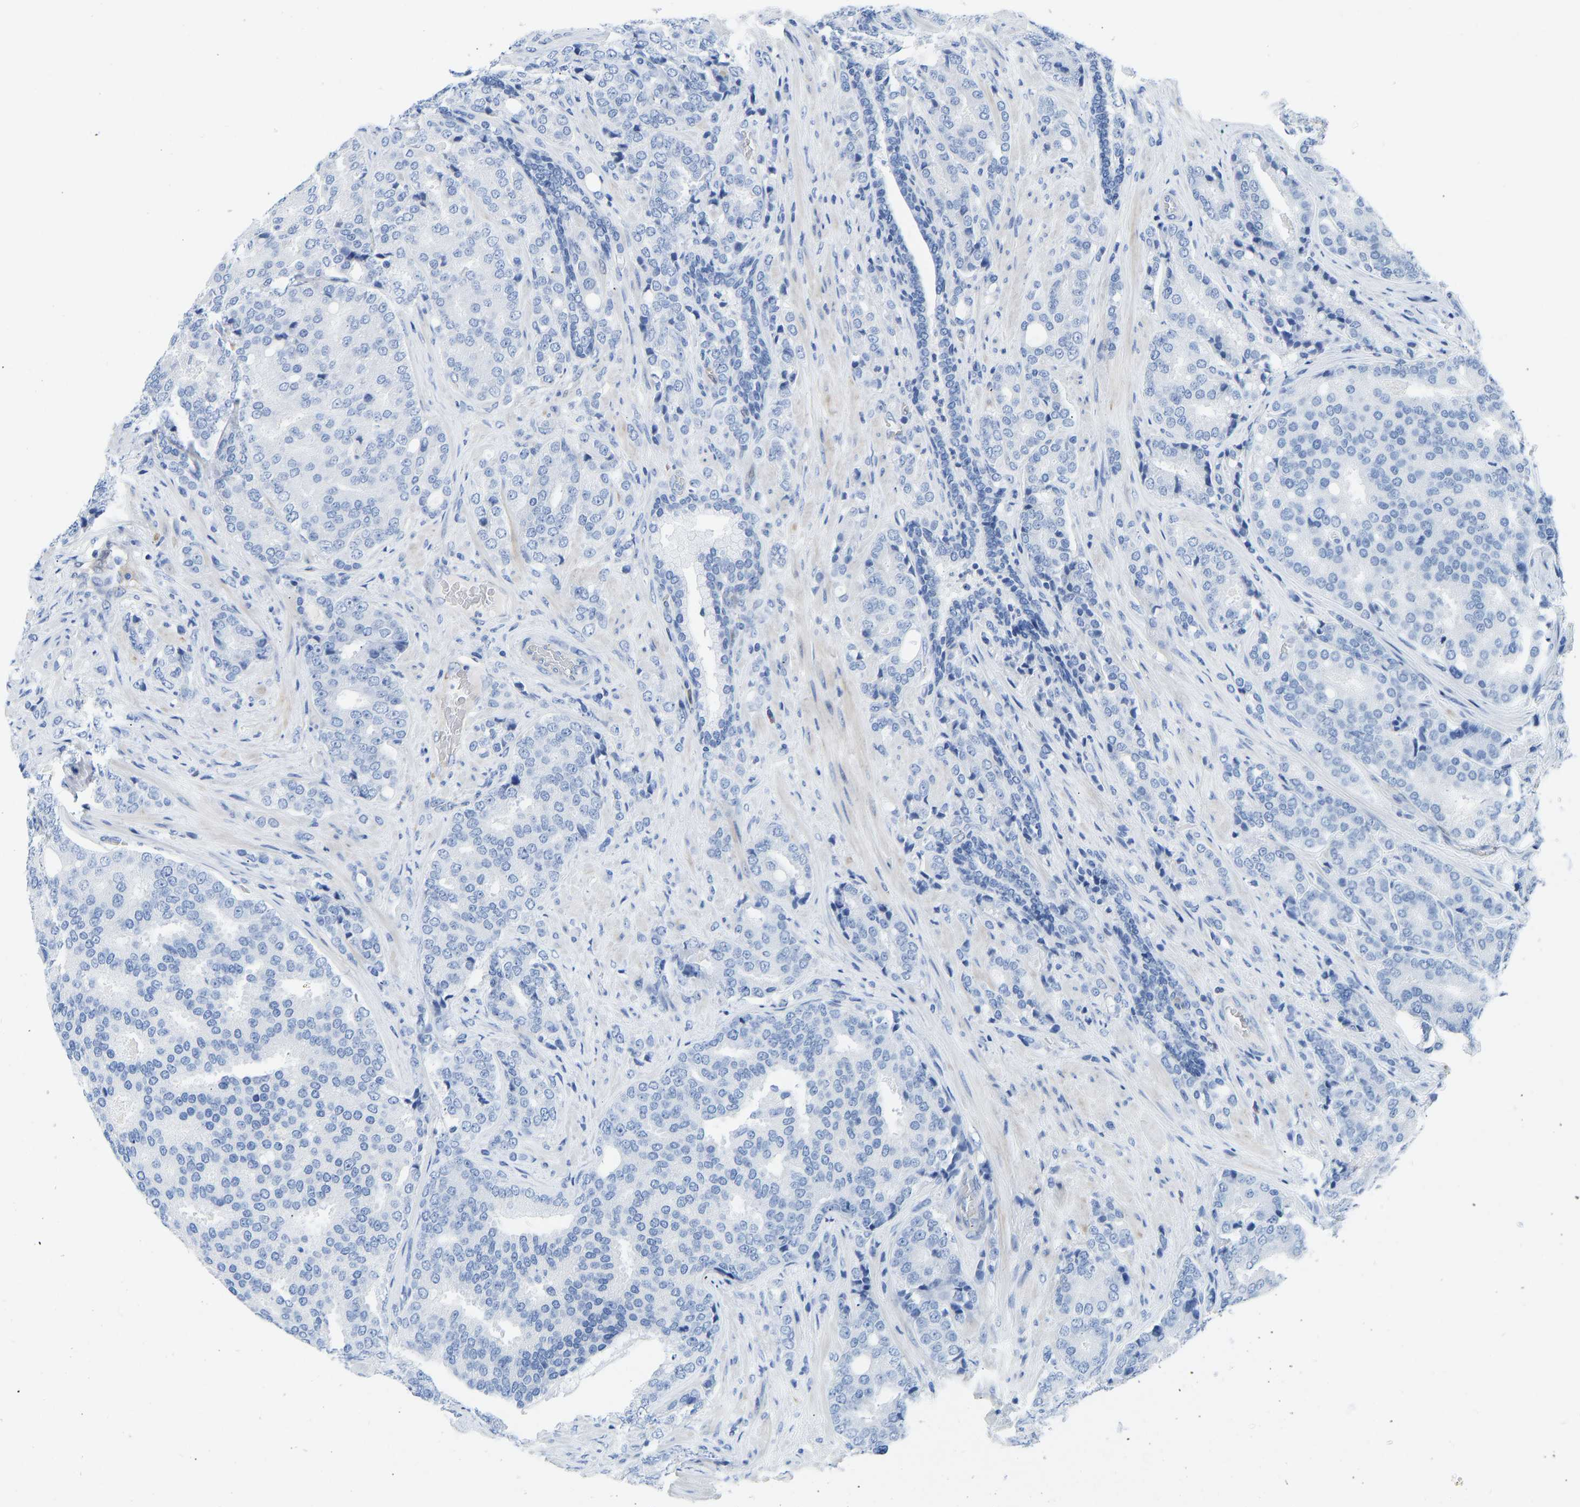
{"staining": {"intensity": "negative", "quantity": "none", "location": "none"}, "tissue": "prostate cancer", "cell_type": "Tumor cells", "image_type": "cancer", "snomed": [{"axis": "morphology", "description": "Adenocarcinoma, High grade"}, {"axis": "topography", "description": "Prostate"}], "caption": "A histopathology image of high-grade adenocarcinoma (prostate) stained for a protein shows no brown staining in tumor cells. (Brightfield microscopy of DAB (3,3'-diaminobenzidine) IHC at high magnification).", "gene": "NKAIN3", "patient": {"sex": "male", "age": 50}}